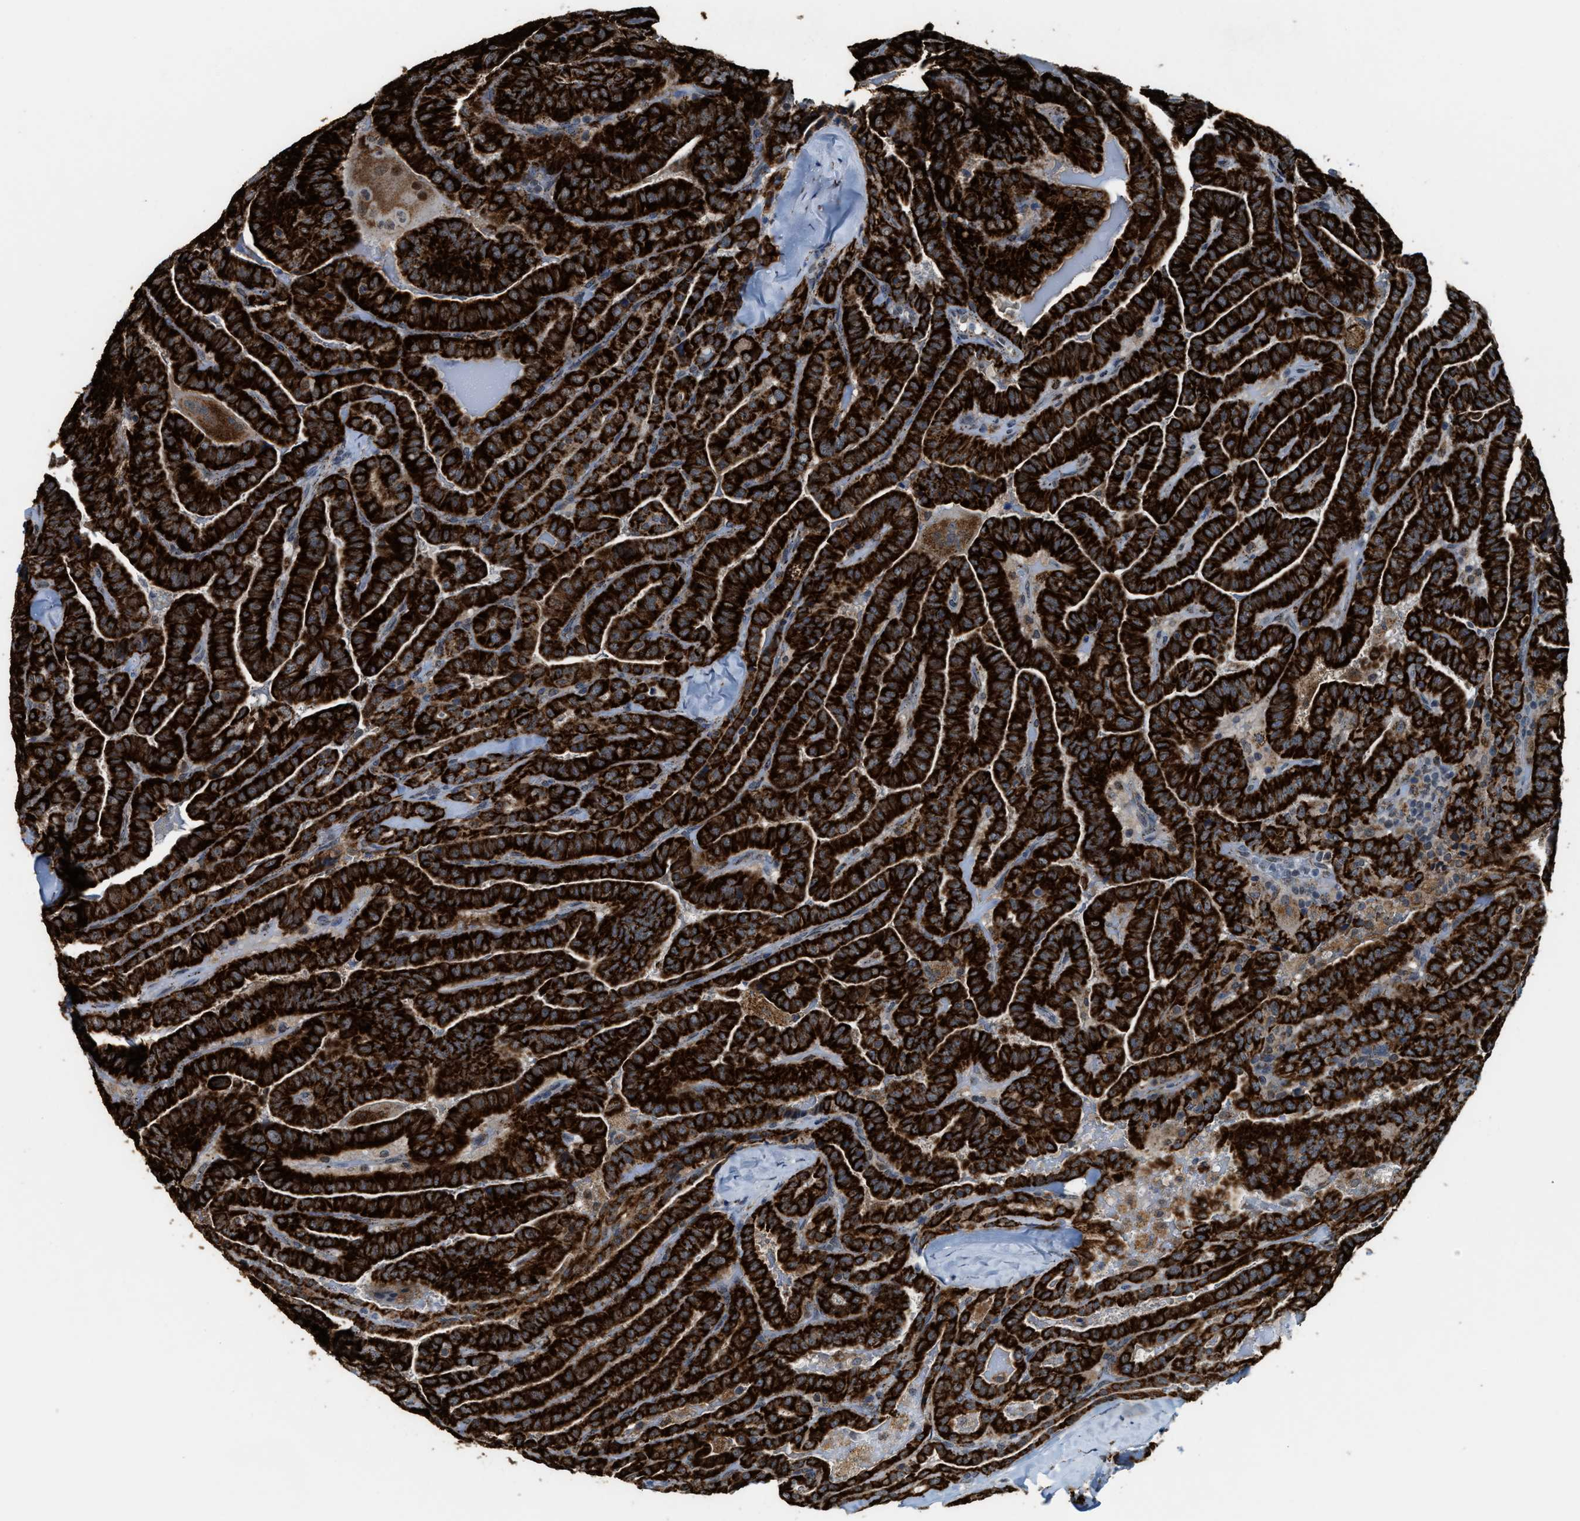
{"staining": {"intensity": "strong", "quantity": ">75%", "location": "cytoplasmic/membranous"}, "tissue": "thyroid cancer", "cell_type": "Tumor cells", "image_type": "cancer", "snomed": [{"axis": "morphology", "description": "Papillary adenocarcinoma, NOS"}, {"axis": "topography", "description": "Thyroid gland"}], "caption": "Immunohistochemical staining of human thyroid cancer demonstrates high levels of strong cytoplasmic/membranous positivity in about >75% of tumor cells.", "gene": "HIBADH", "patient": {"sex": "male", "age": 77}}